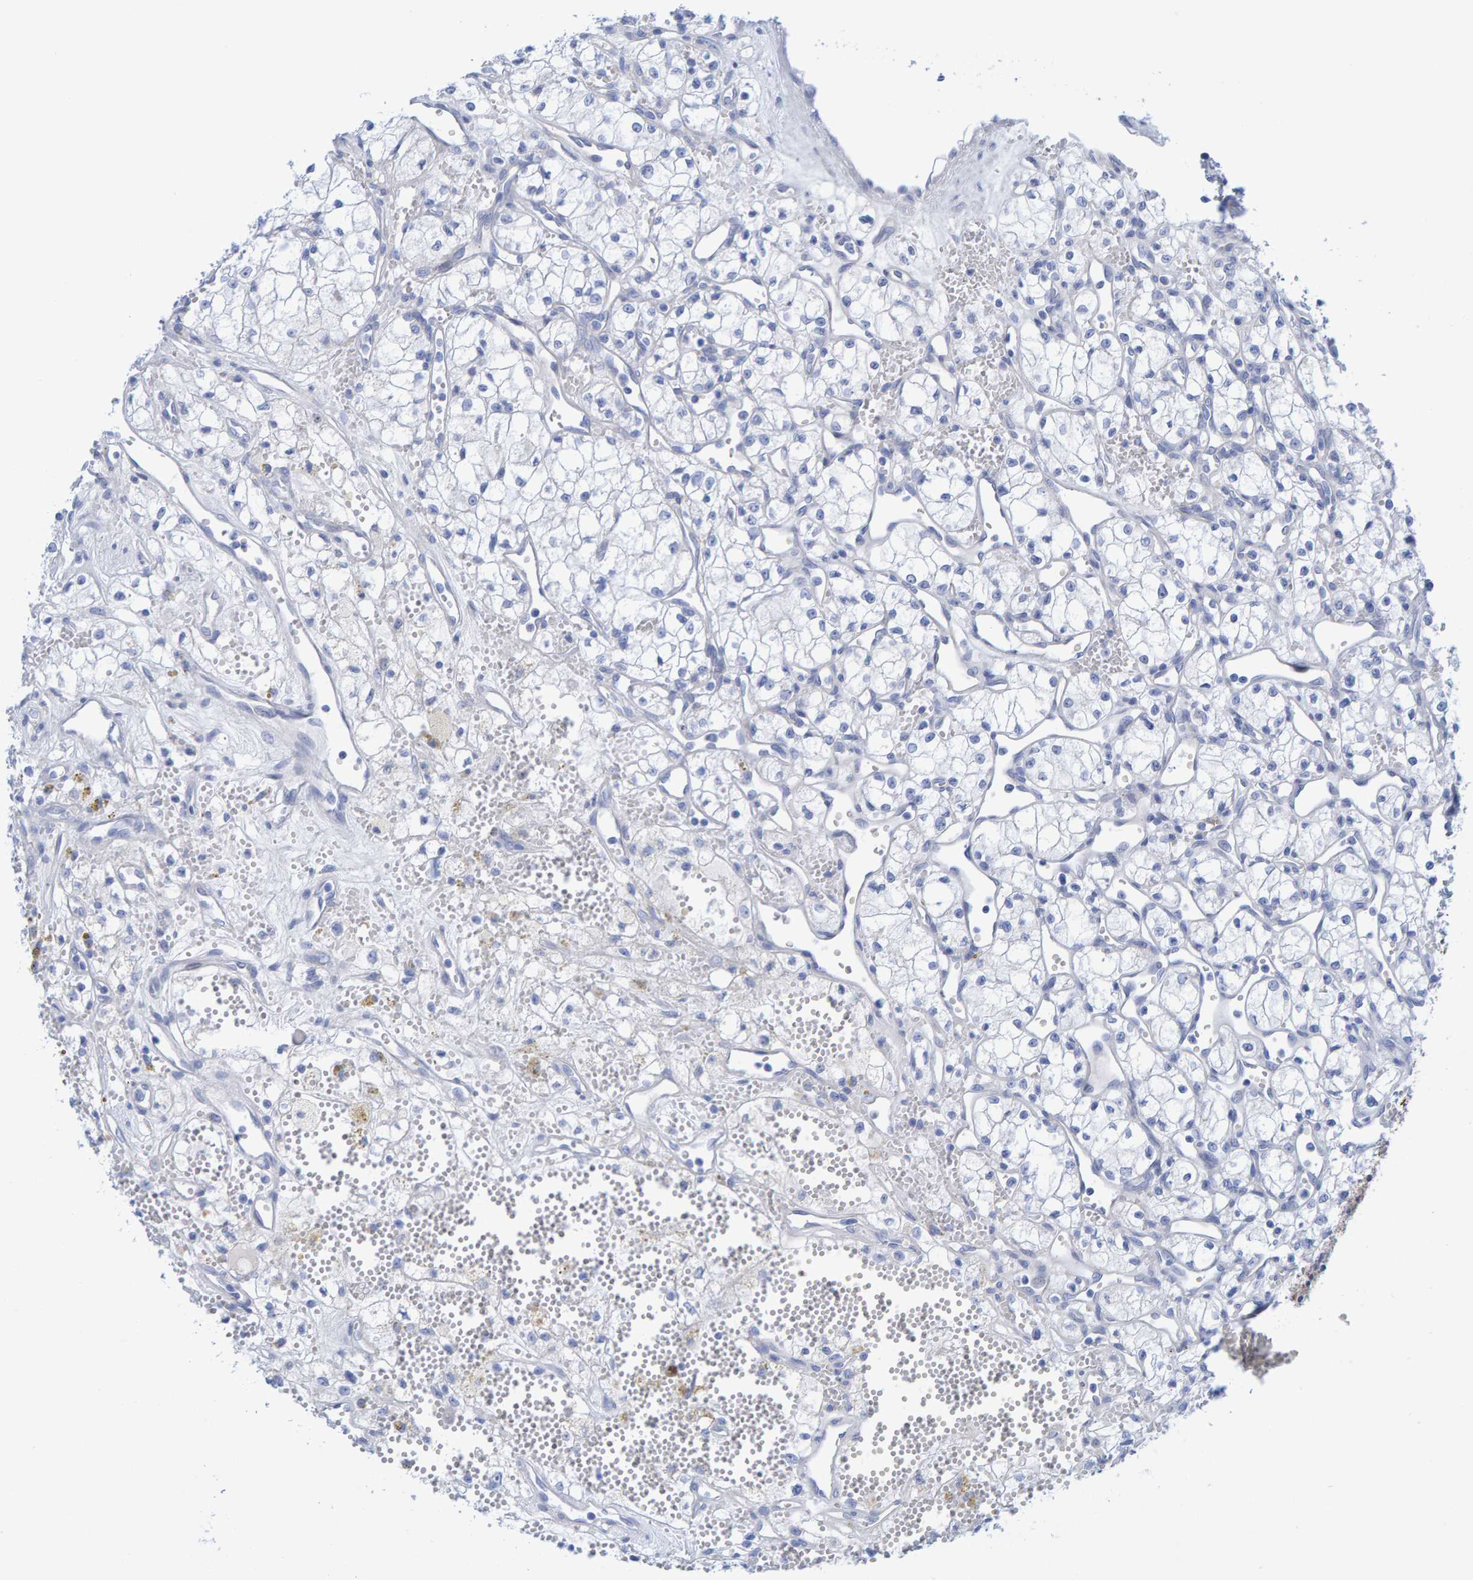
{"staining": {"intensity": "negative", "quantity": "none", "location": "none"}, "tissue": "renal cancer", "cell_type": "Tumor cells", "image_type": "cancer", "snomed": [{"axis": "morphology", "description": "Adenocarcinoma, NOS"}, {"axis": "topography", "description": "Kidney"}], "caption": "Tumor cells show no significant expression in renal cancer (adenocarcinoma).", "gene": "JAKMIP3", "patient": {"sex": "male", "age": 59}}